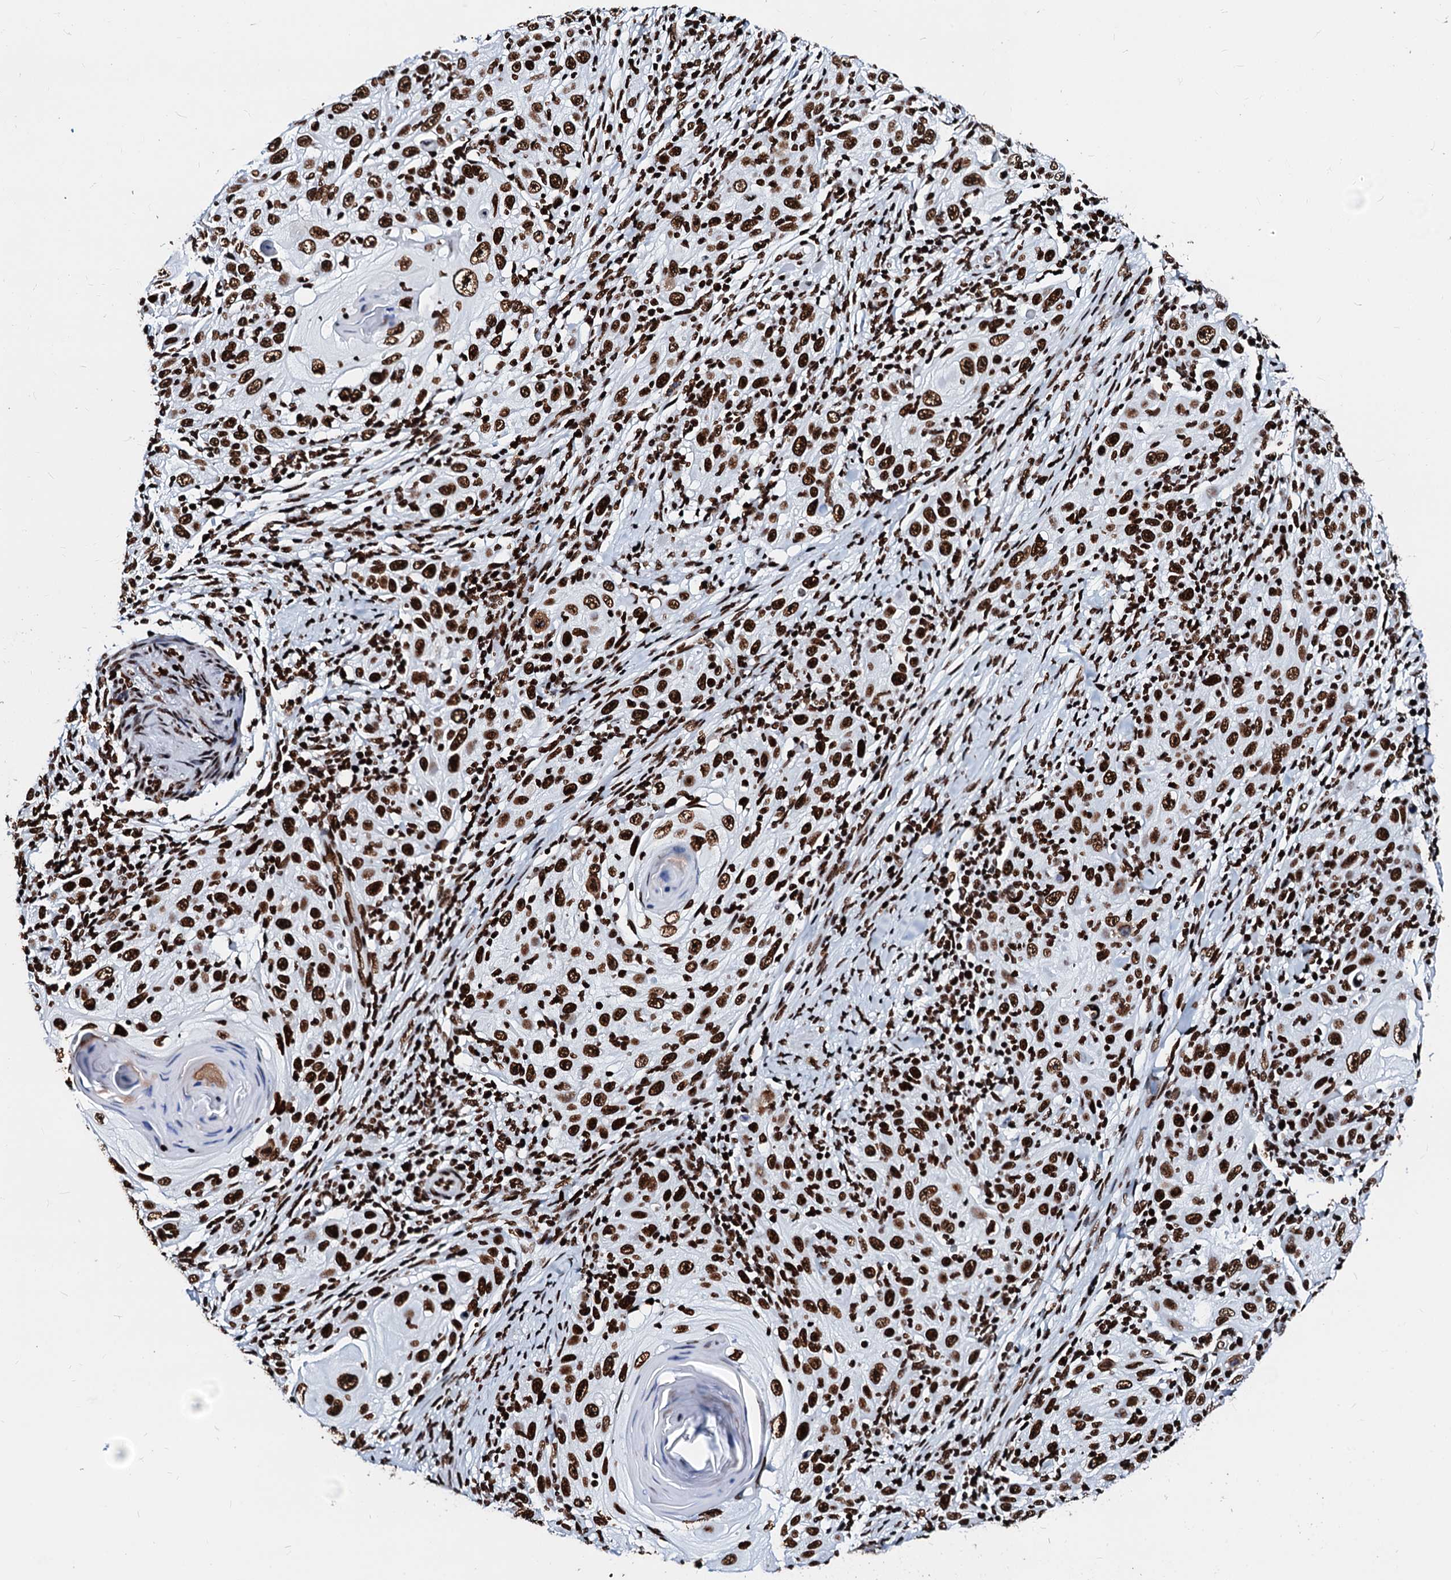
{"staining": {"intensity": "strong", "quantity": ">75%", "location": "nuclear"}, "tissue": "skin cancer", "cell_type": "Tumor cells", "image_type": "cancer", "snomed": [{"axis": "morphology", "description": "Squamous cell carcinoma, NOS"}, {"axis": "topography", "description": "Skin"}], "caption": "Strong nuclear positivity for a protein is identified in about >75% of tumor cells of squamous cell carcinoma (skin) using immunohistochemistry.", "gene": "RALY", "patient": {"sex": "female", "age": 88}}